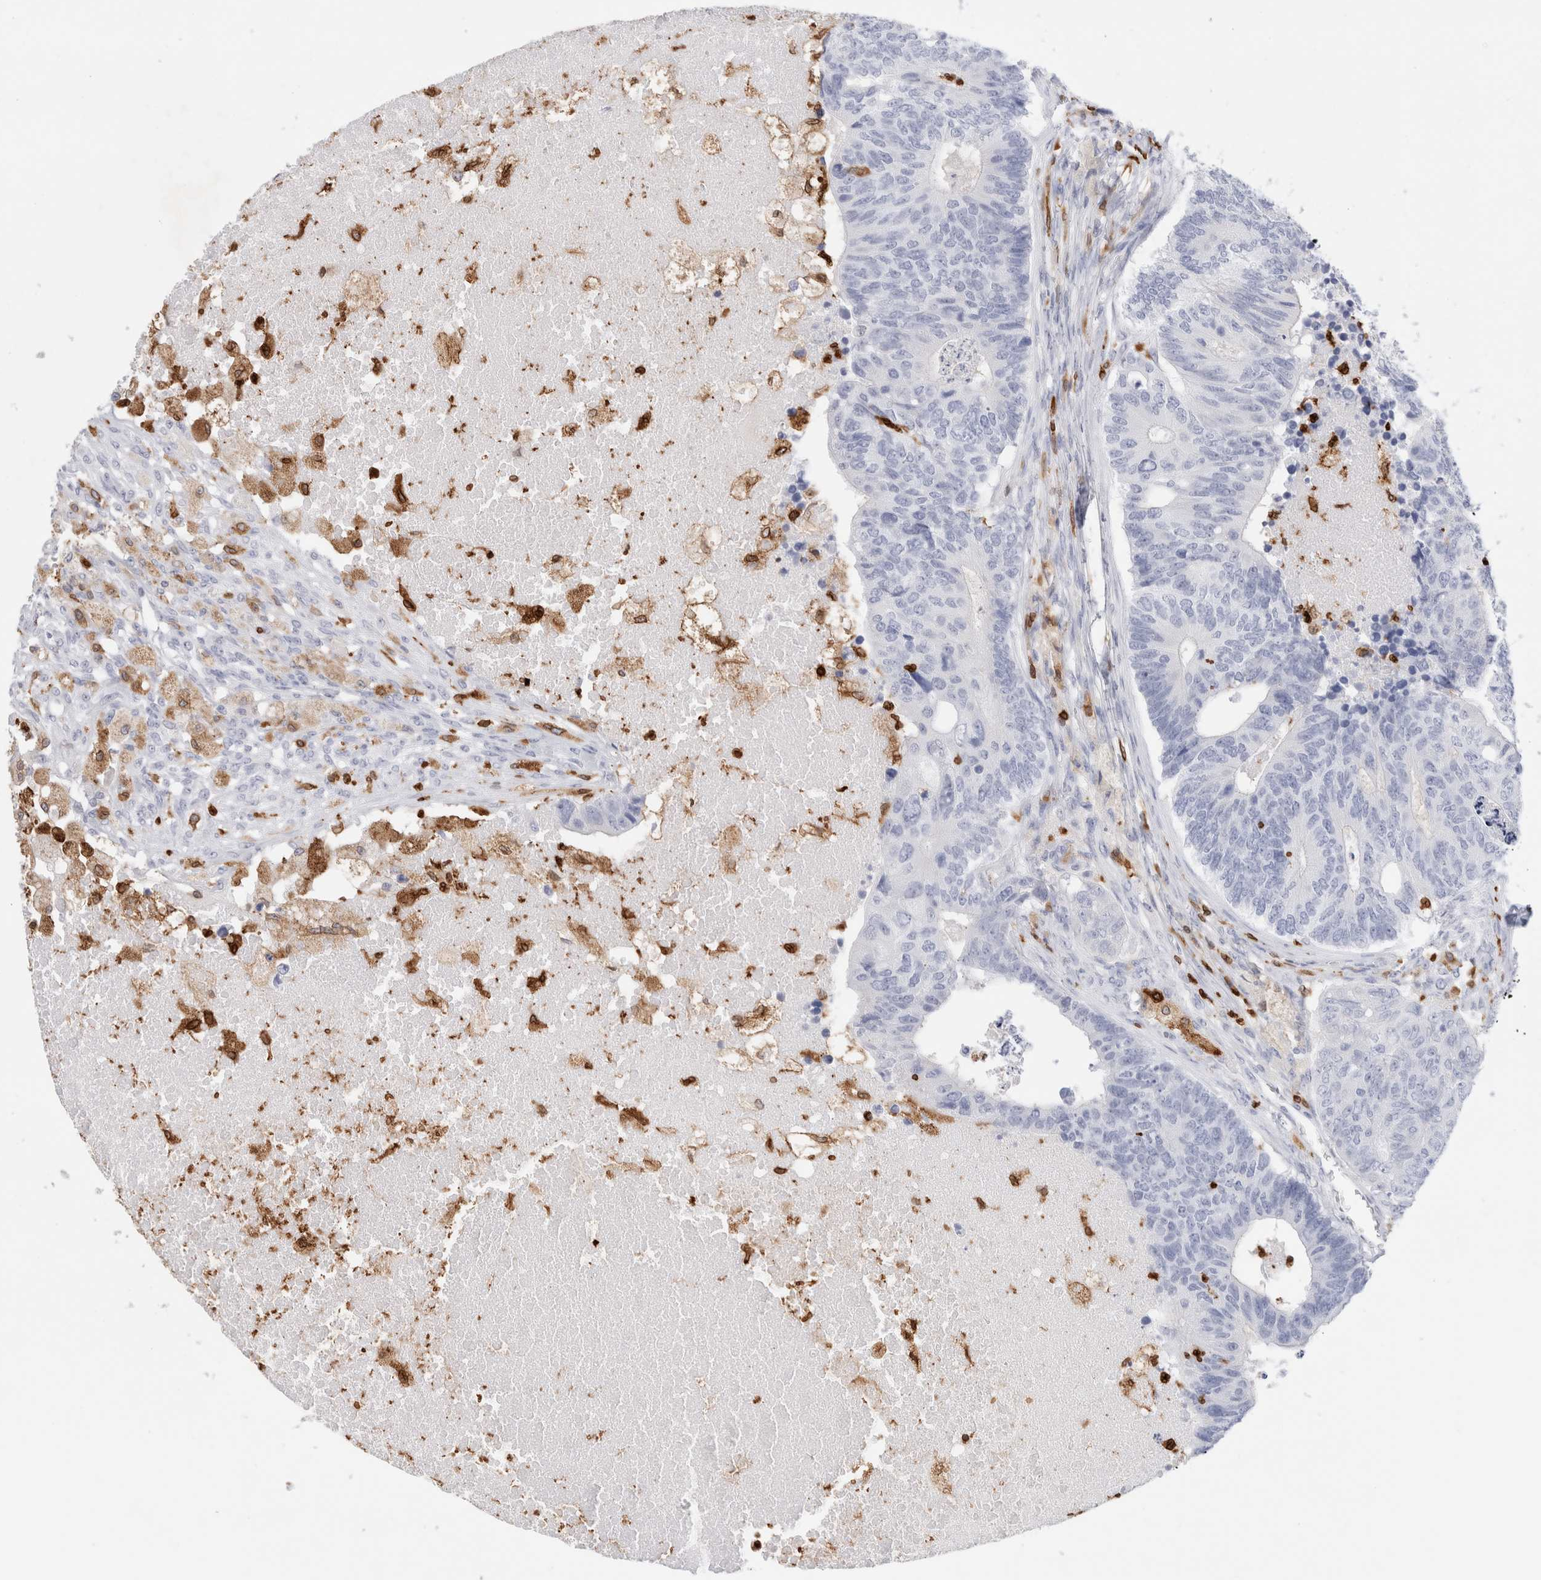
{"staining": {"intensity": "negative", "quantity": "none", "location": "none"}, "tissue": "colorectal cancer", "cell_type": "Tumor cells", "image_type": "cancer", "snomed": [{"axis": "morphology", "description": "Adenocarcinoma, NOS"}, {"axis": "topography", "description": "Colon"}], "caption": "Human adenocarcinoma (colorectal) stained for a protein using immunohistochemistry (IHC) displays no staining in tumor cells.", "gene": "ALOX5AP", "patient": {"sex": "female", "age": 67}}